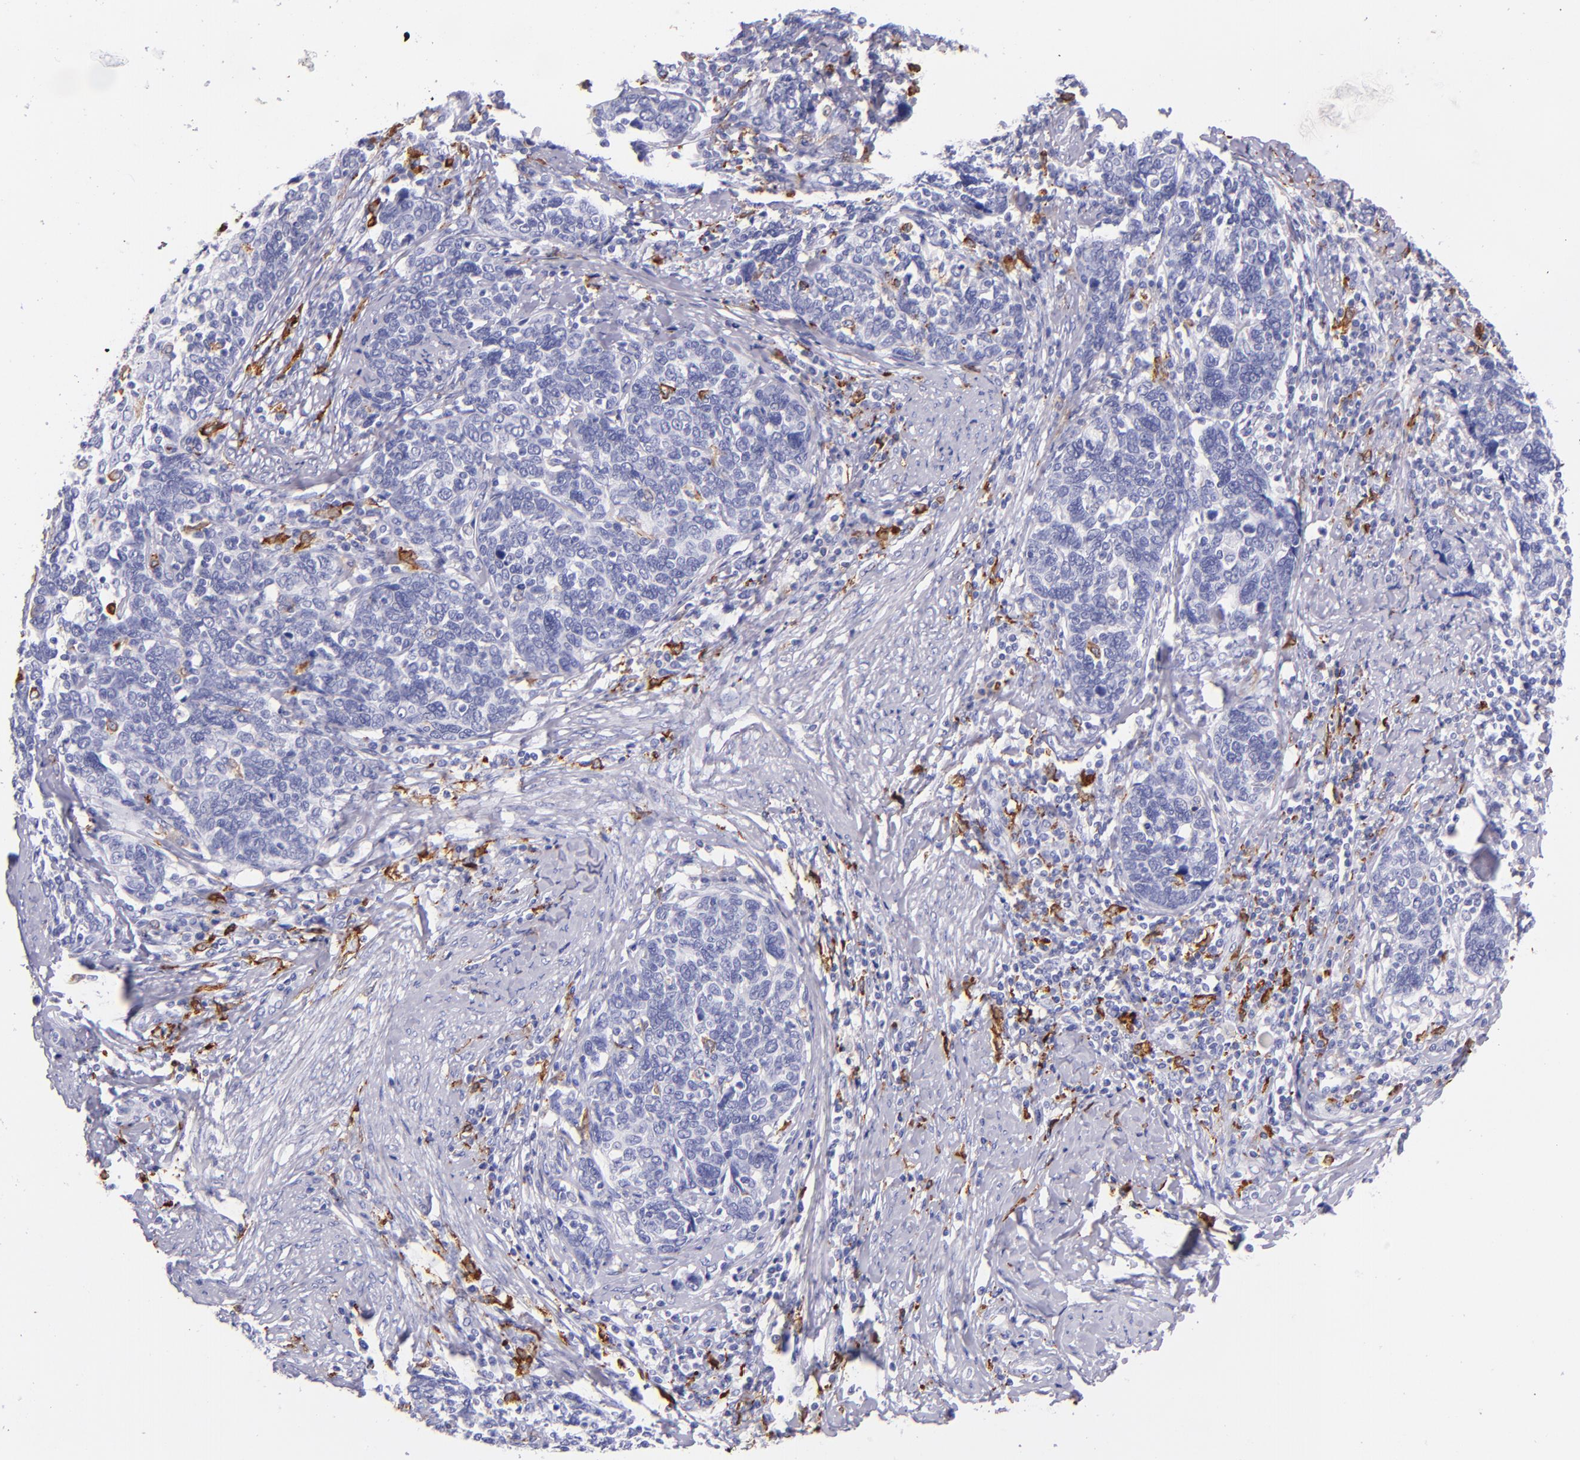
{"staining": {"intensity": "negative", "quantity": "none", "location": "none"}, "tissue": "cervical cancer", "cell_type": "Tumor cells", "image_type": "cancer", "snomed": [{"axis": "morphology", "description": "Squamous cell carcinoma, NOS"}, {"axis": "topography", "description": "Cervix"}], "caption": "Tumor cells show no significant protein staining in squamous cell carcinoma (cervical). The staining was performed using DAB (3,3'-diaminobenzidine) to visualize the protein expression in brown, while the nuclei were stained in blue with hematoxylin (Magnification: 20x).", "gene": "CD163", "patient": {"sex": "female", "age": 41}}